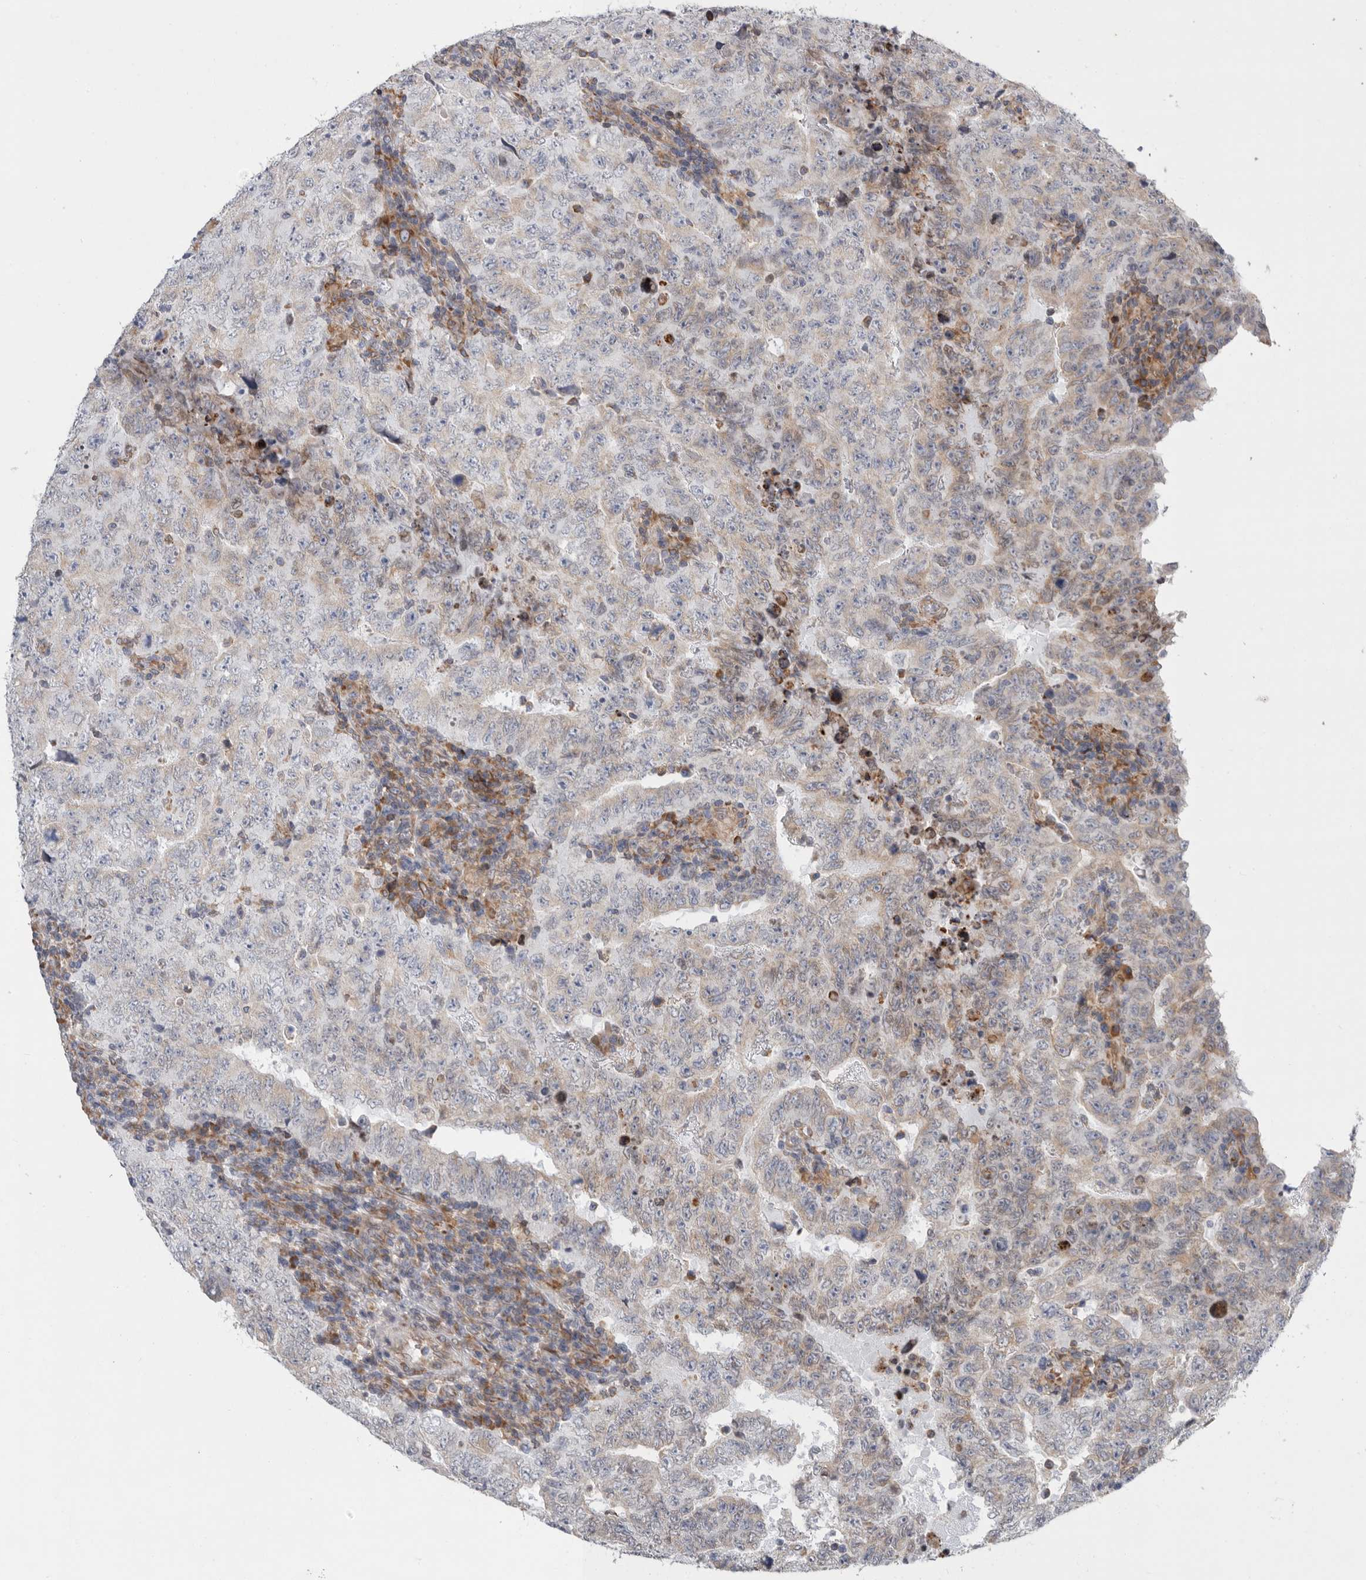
{"staining": {"intensity": "weak", "quantity": "<25%", "location": "cytoplasmic/membranous"}, "tissue": "testis cancer", "cell_type": "Tumor cells", "image_type": "cancer", "snomed": [{"axis": "morphology", "description": "Carcinoma, Embryonal, NOS"}, {"axis": "topography", "description": "Testis"}], "caption": "A histopathology image of embryonal carcinoma (testis) stained for a protein reveals no brown staining in tumor cells.", "gene": "GANAB", "patient": {"sex": "male", "age": 26}}